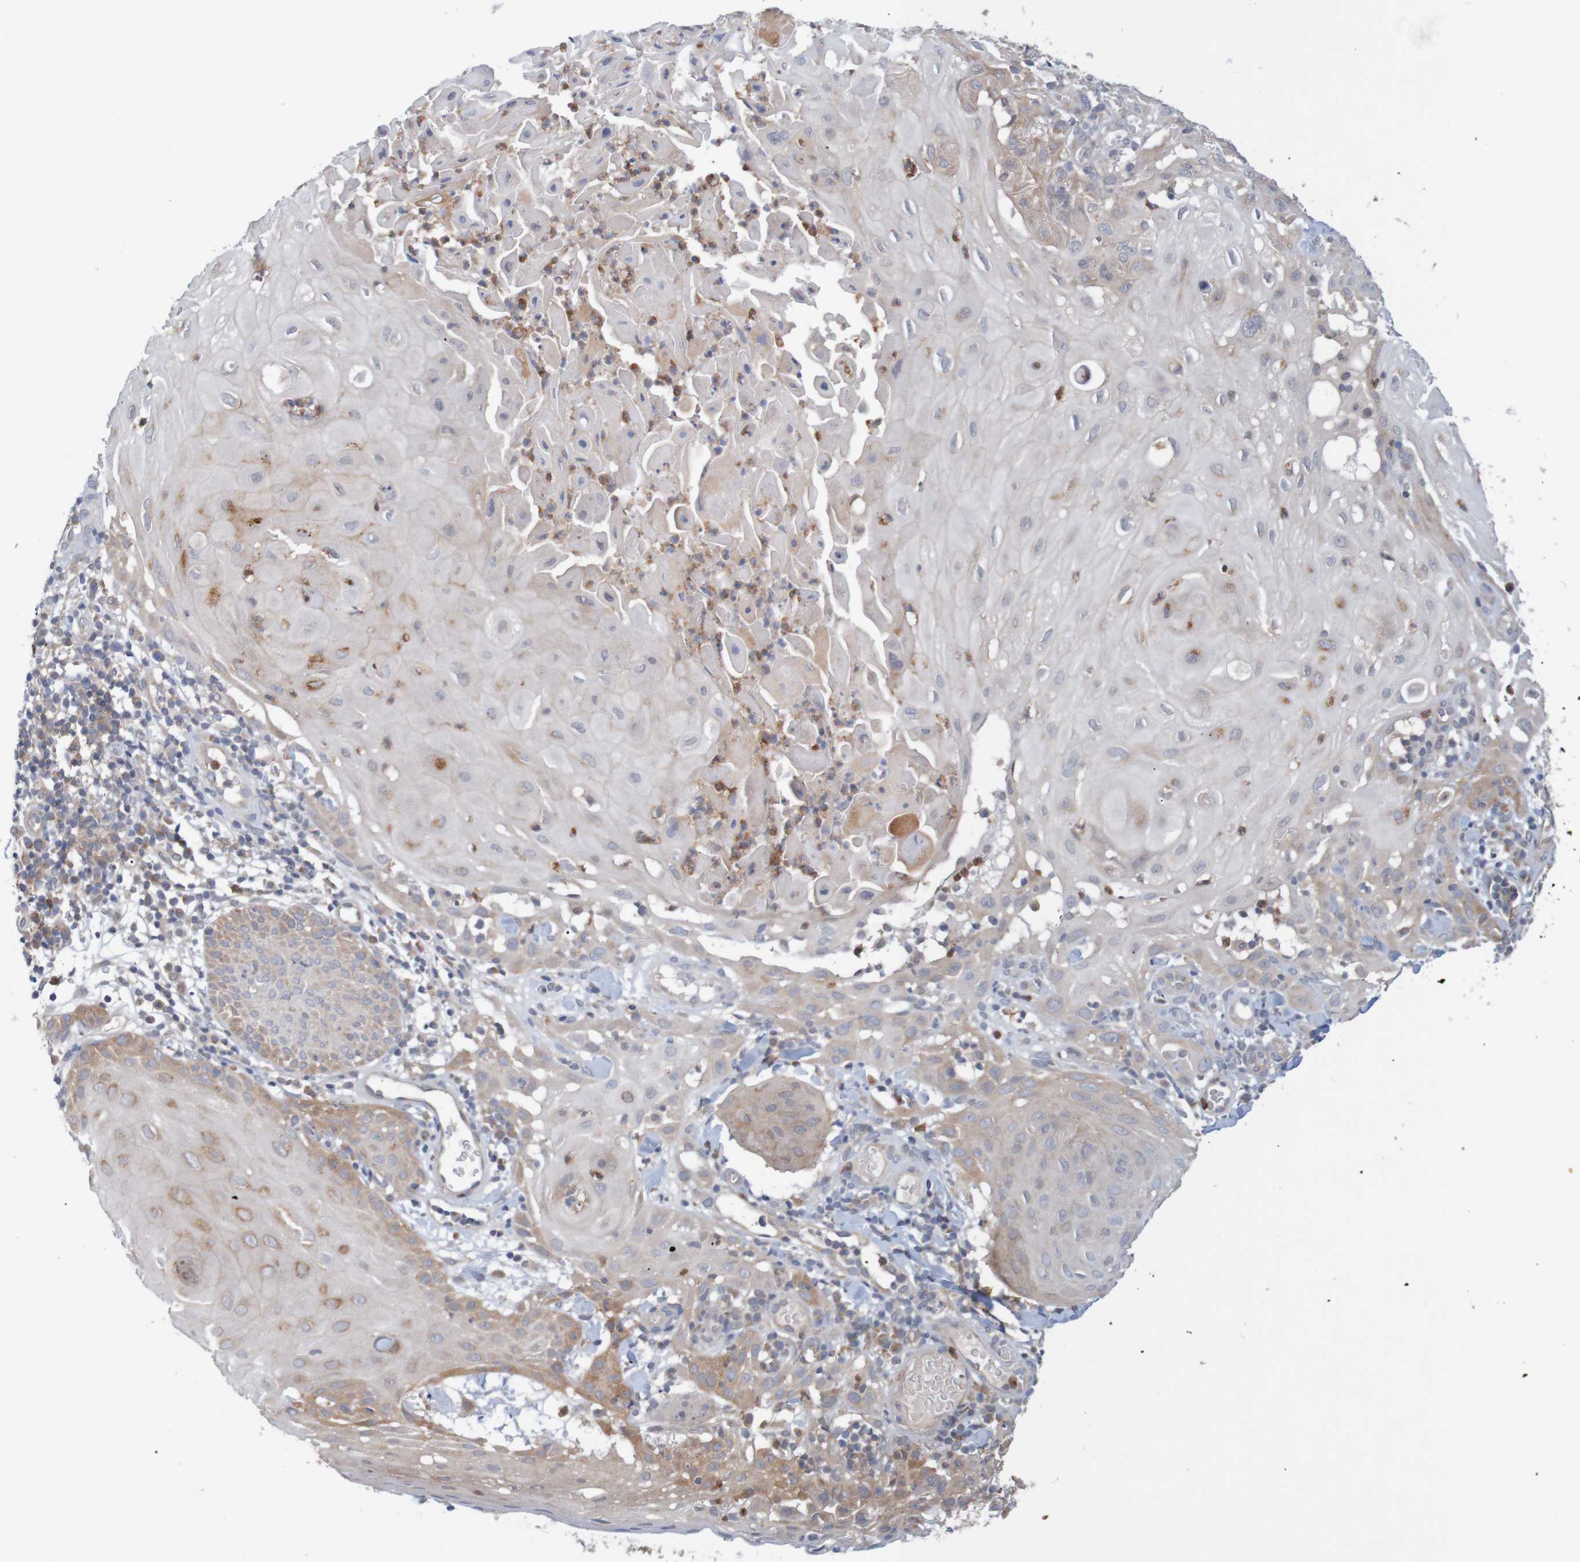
{"staining": {"intensity": "moderate", "quantity": "25%-75%", "location": "cytoplasmic/membranous"}, "tissue": "skin cancer", "cell_type": "Tumor cells", "image_type": "cancer", "snomed": [{"axis": "morphology", "description": "Squamous cell carcinoma, NOS"}, {"axis": "topography", "description": "Skin"}], "caption": "The image displays a brown stain indicating the presence of a protein in the cytoplasmic/membranous of tumor cells in skin cancer (squamous cell carcinoma).", "gene": "NAV2", "patient": {"sex": "male", "age": 24}}